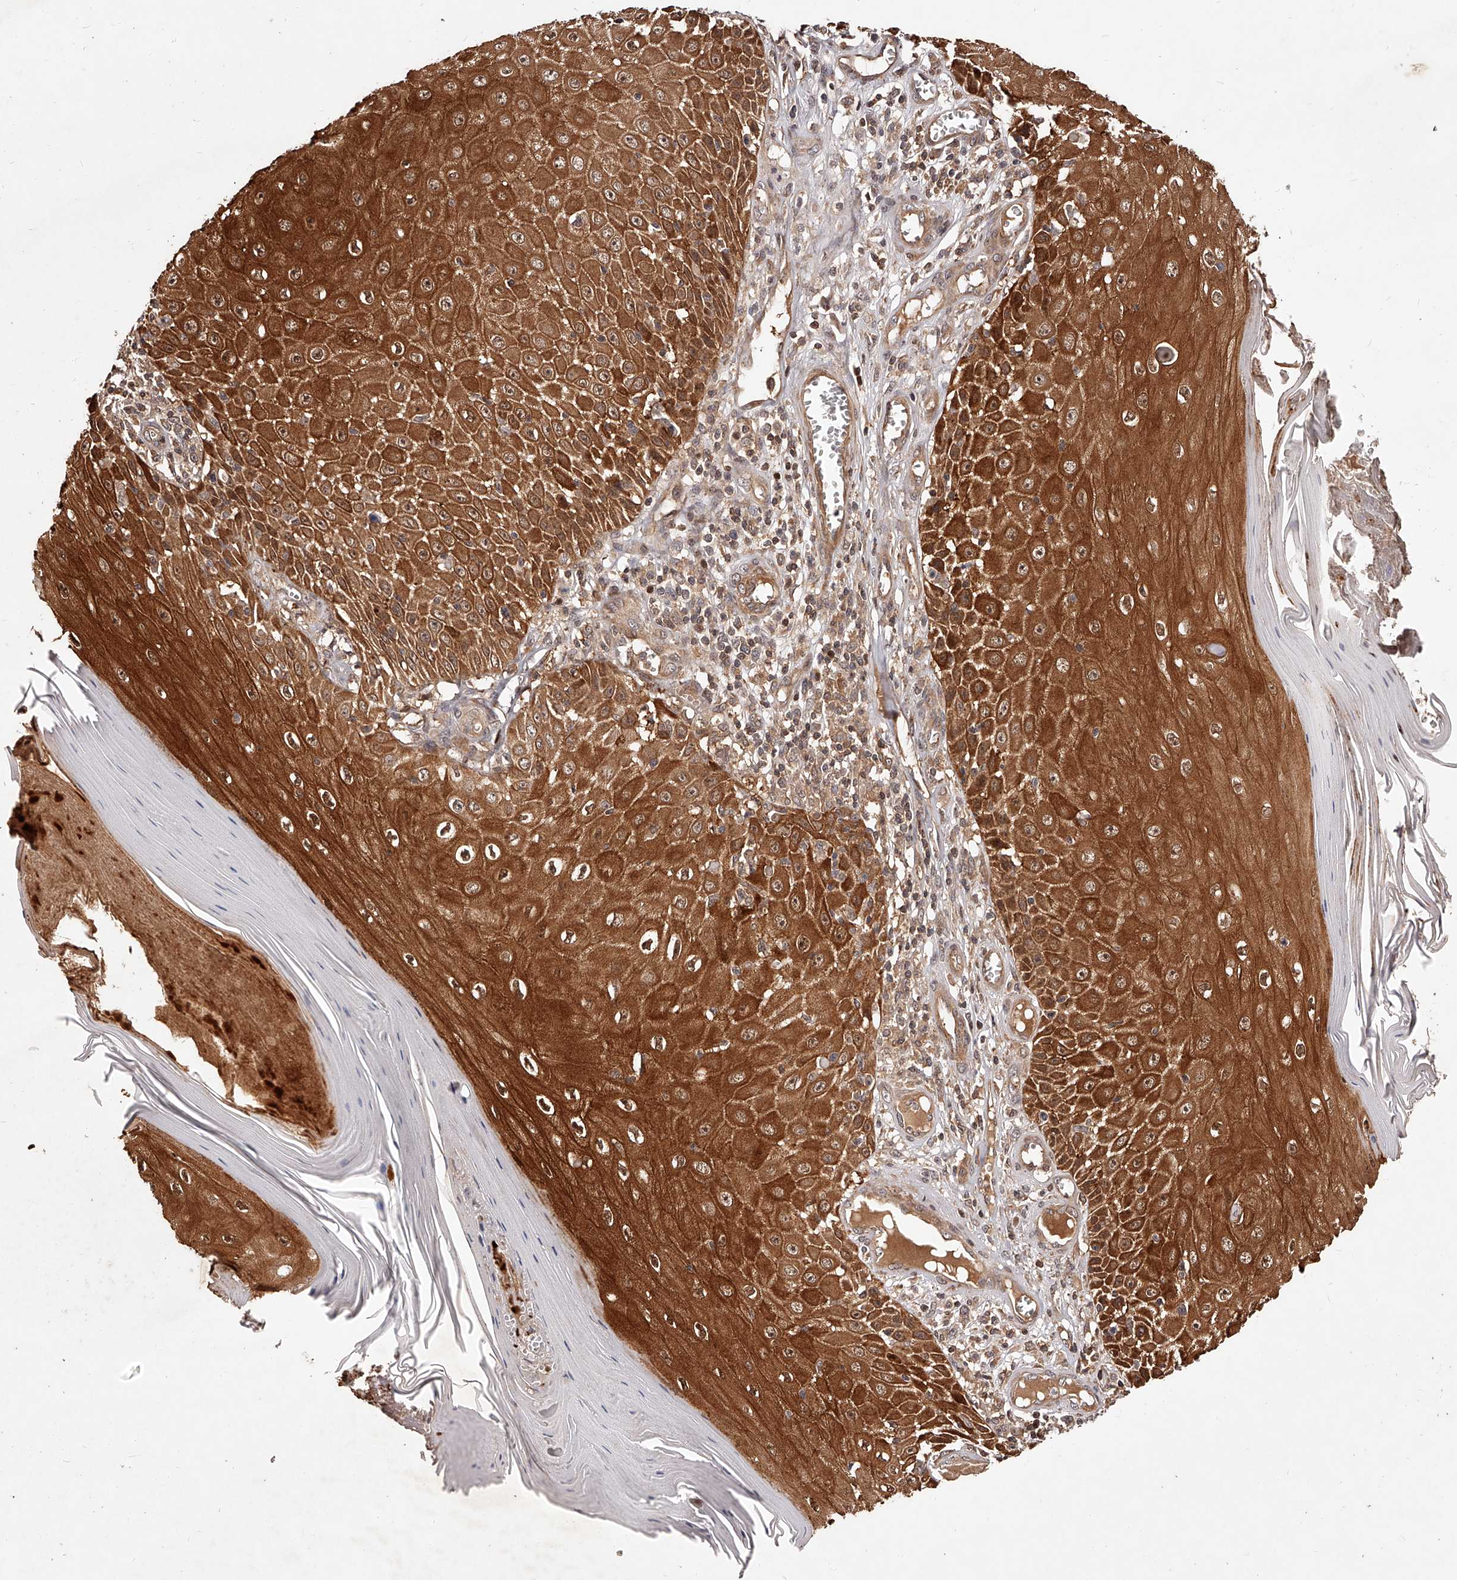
{"staining": {"intensity": "strong", "quantity": ">75%", "location": "cytoplasmic/membranous,nuclear"}, "tissue": "skin cancer", "cell_type": "Tumor cells", "image_type": "cancer", "snomed": [{"axis": "morphology", "description": "Squamous cell carcinoma, NOS"}, {"axis": "topography", "description": "Skin"}], "caption": "Skin squamous cell carcinoma stained with DAB (3,3'-diaminobenzidine) immunohistochemistry displays high levels of strong cytoplasmic/membranous and nuclear staining in about >75% of tumor cells.", "gene": "CUL7", "patient": {"sex": "female", "age": 73}}